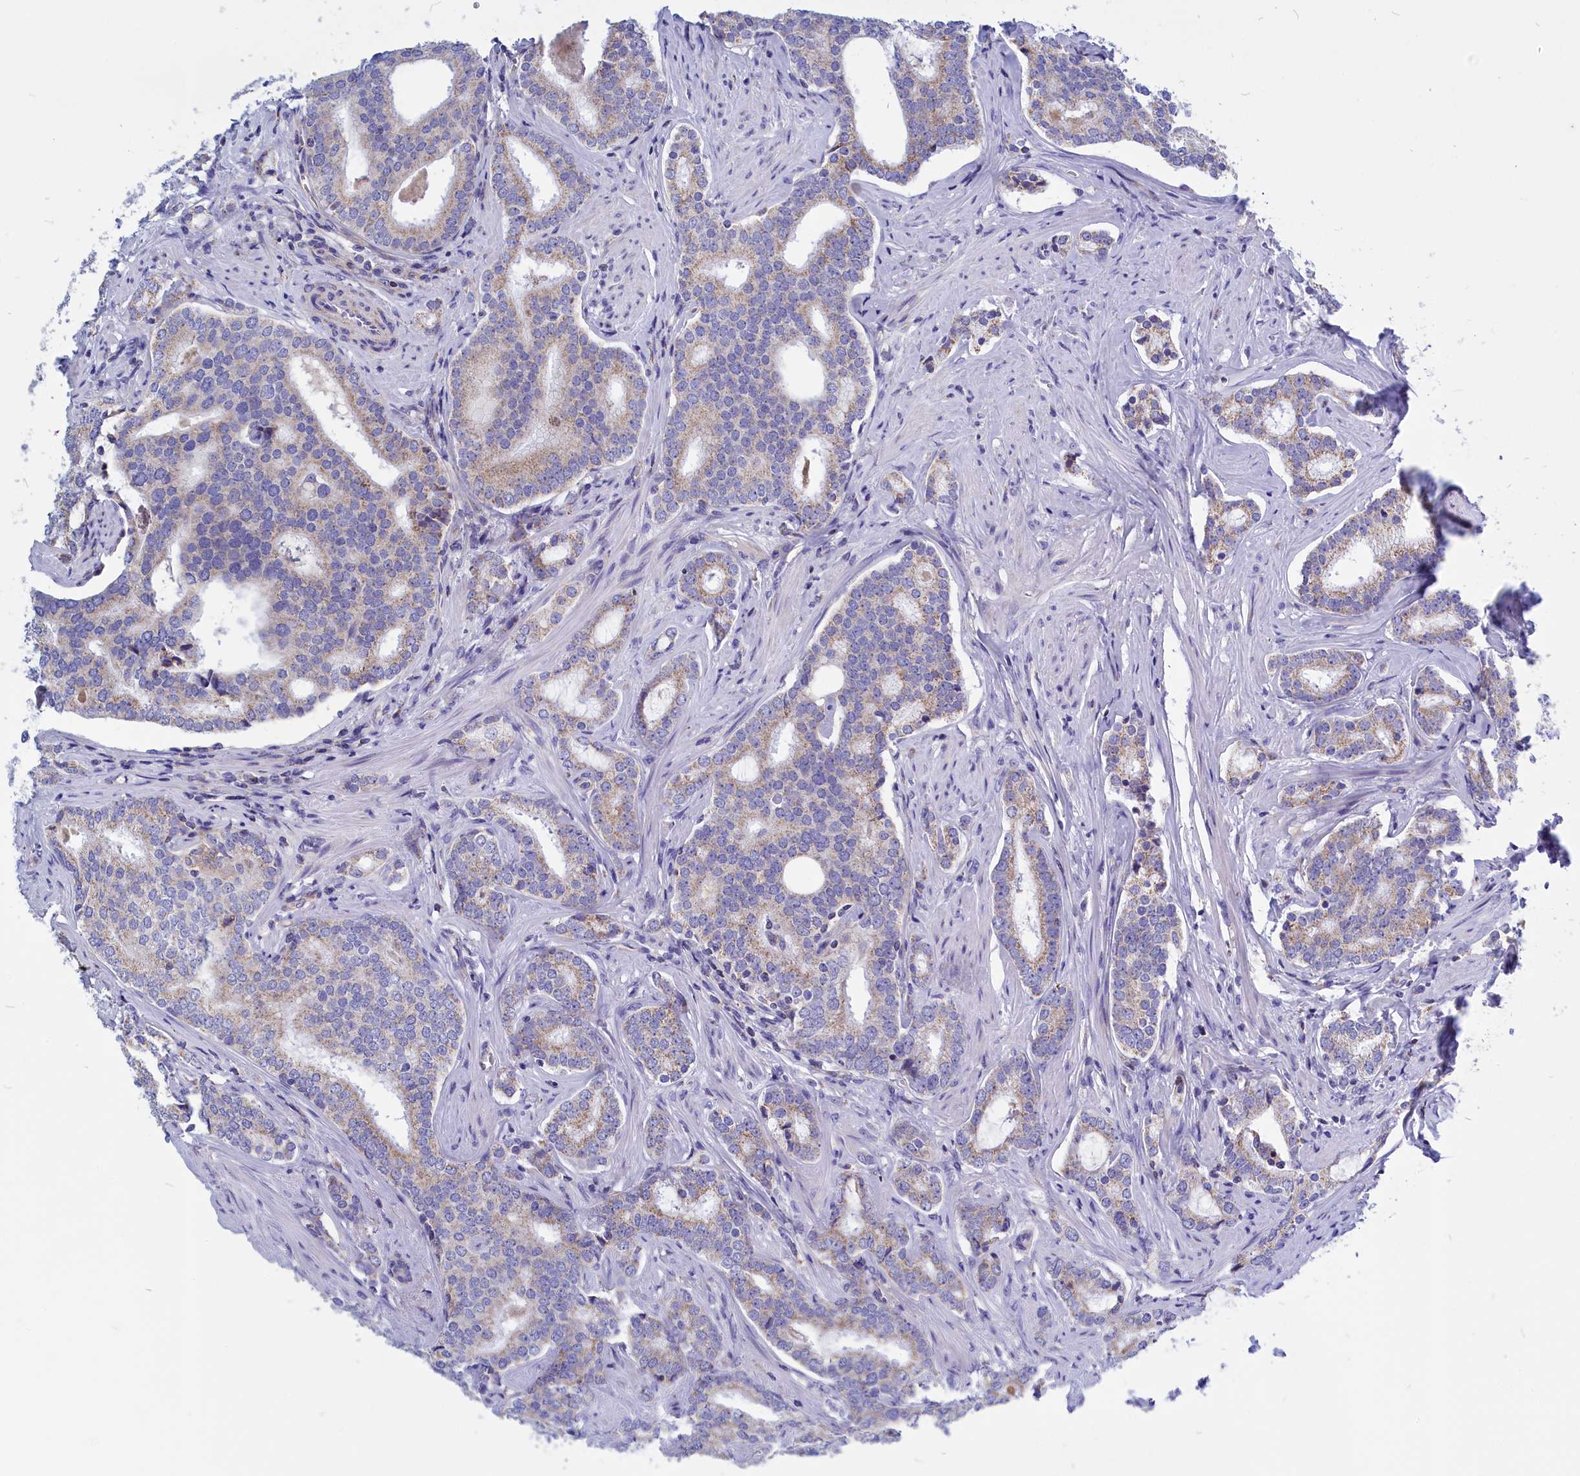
{"staining": {"intensity": "weak", "quantity": "<25%", "location": "cytoplasmic/membranous"}, "tissue": "prostate cancer", "cell_type": "Tumor cells", "image_type": "cancer", "snomed": [{"axis": "morphology", "description": "Adenocarcinoma, High grade"}, {"axis": "topography", "description": "Prostate"}], "caption": "Prostate cancer was stained to show a protein in brown. There is no significant expression in tumor cells. (Brightfield microscopy of DAB (3,3'-diaminobenzidine) immunohistochemistry (IHC) at high magnification).", "gene": "CCRL2", "patient": {"sex": "male", "age": 63}}